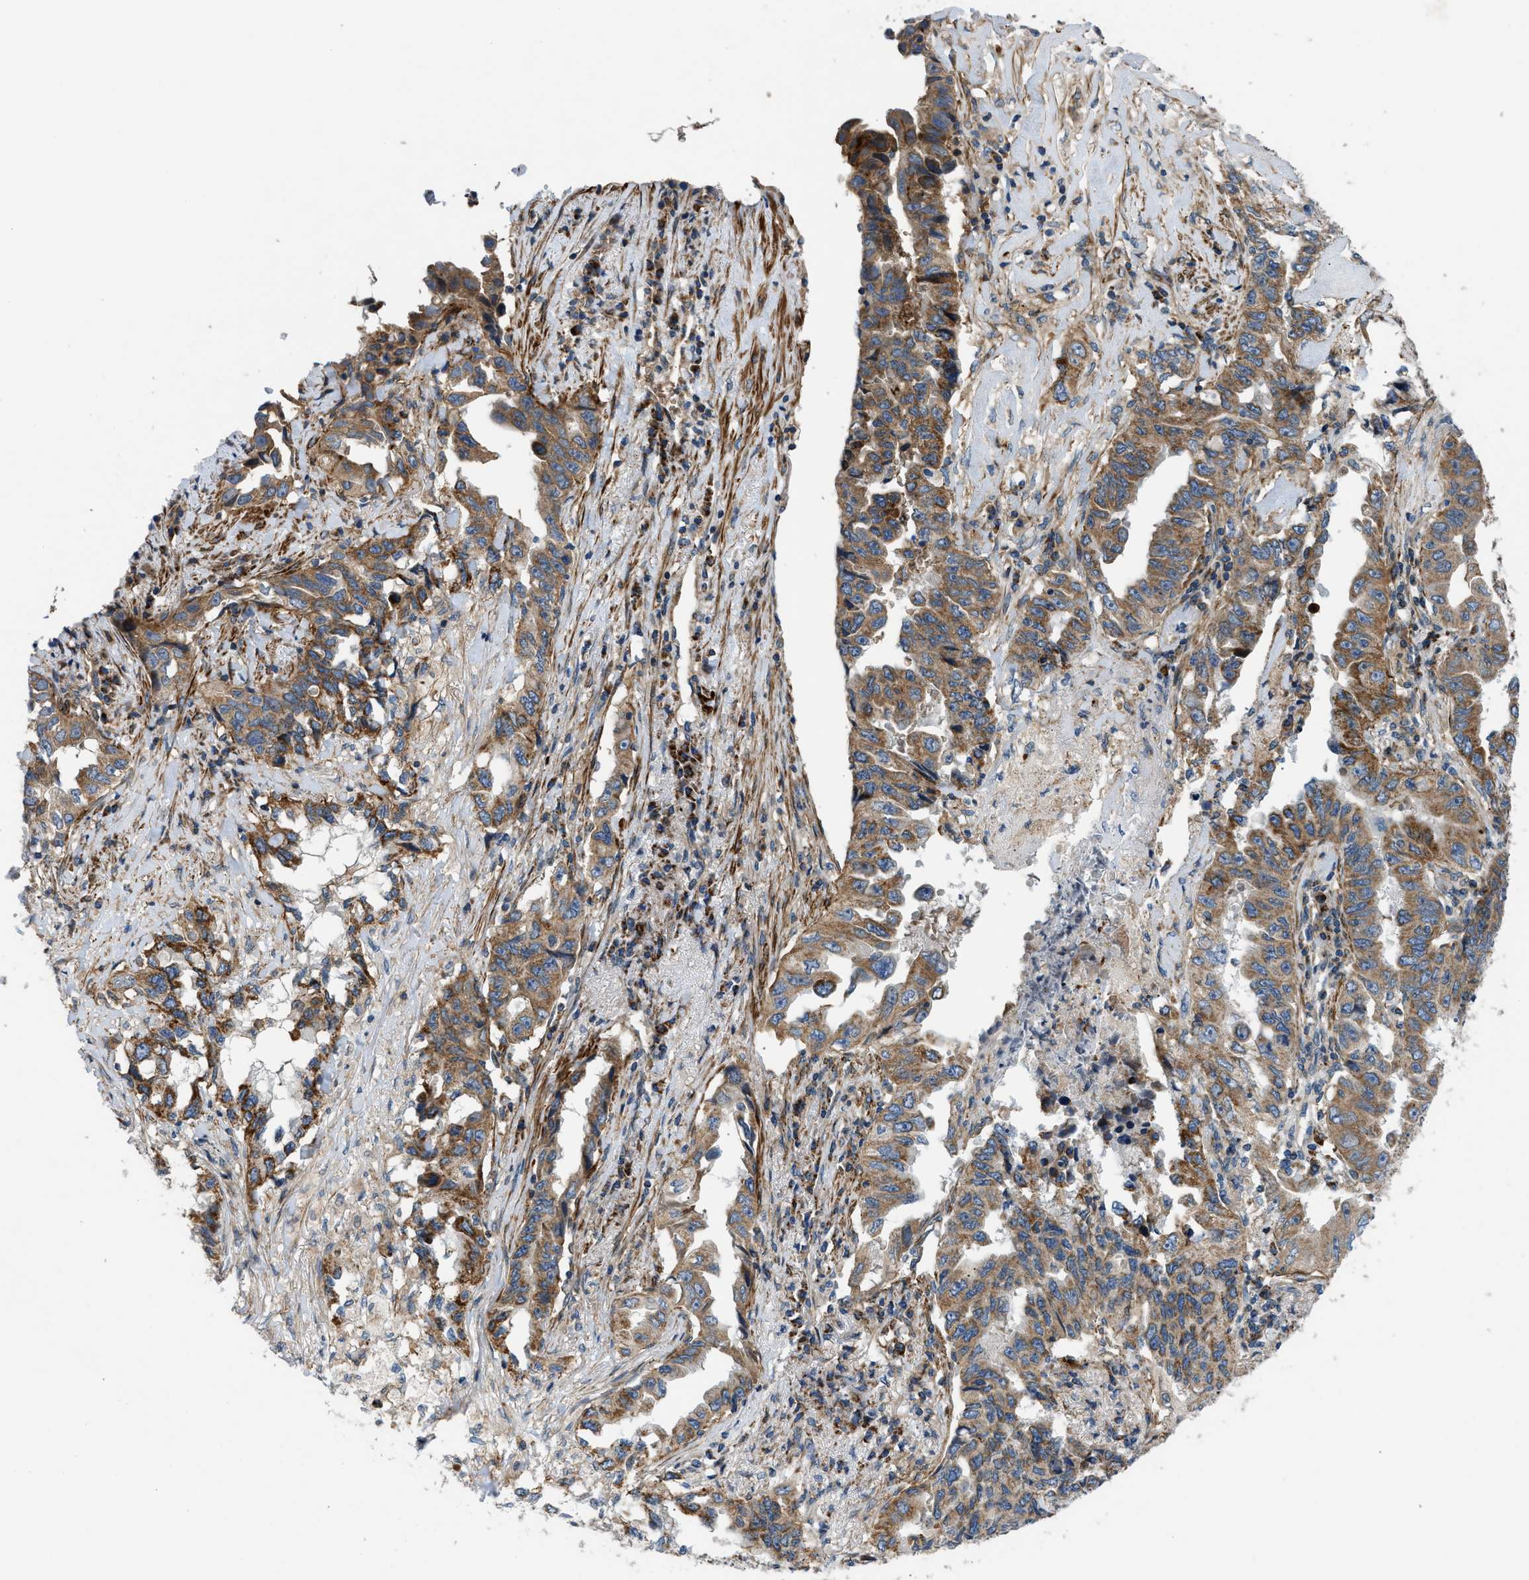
{"staining": {"intensity": "moderate", "quantity": ">75%", "location": "cytoplasmic/membranous"}, "tissue": "lung cancer", "cell_type": "Tumor cells", "image_type": "cancer", "snomed": [{"axis": "morphology", "description": "Adenocarcinoma, NOS"}, {"axis": "topography", "description": "Lung"}], "caption": "Lung adenocarcinoma stained with immunohistochemistry (IHC) exhibits moderate cytoplasmic/membranous expression in approximately >75% of tumor cells.", "gene": "DHODH", "patient": {"sex": "female", "age": 51}}